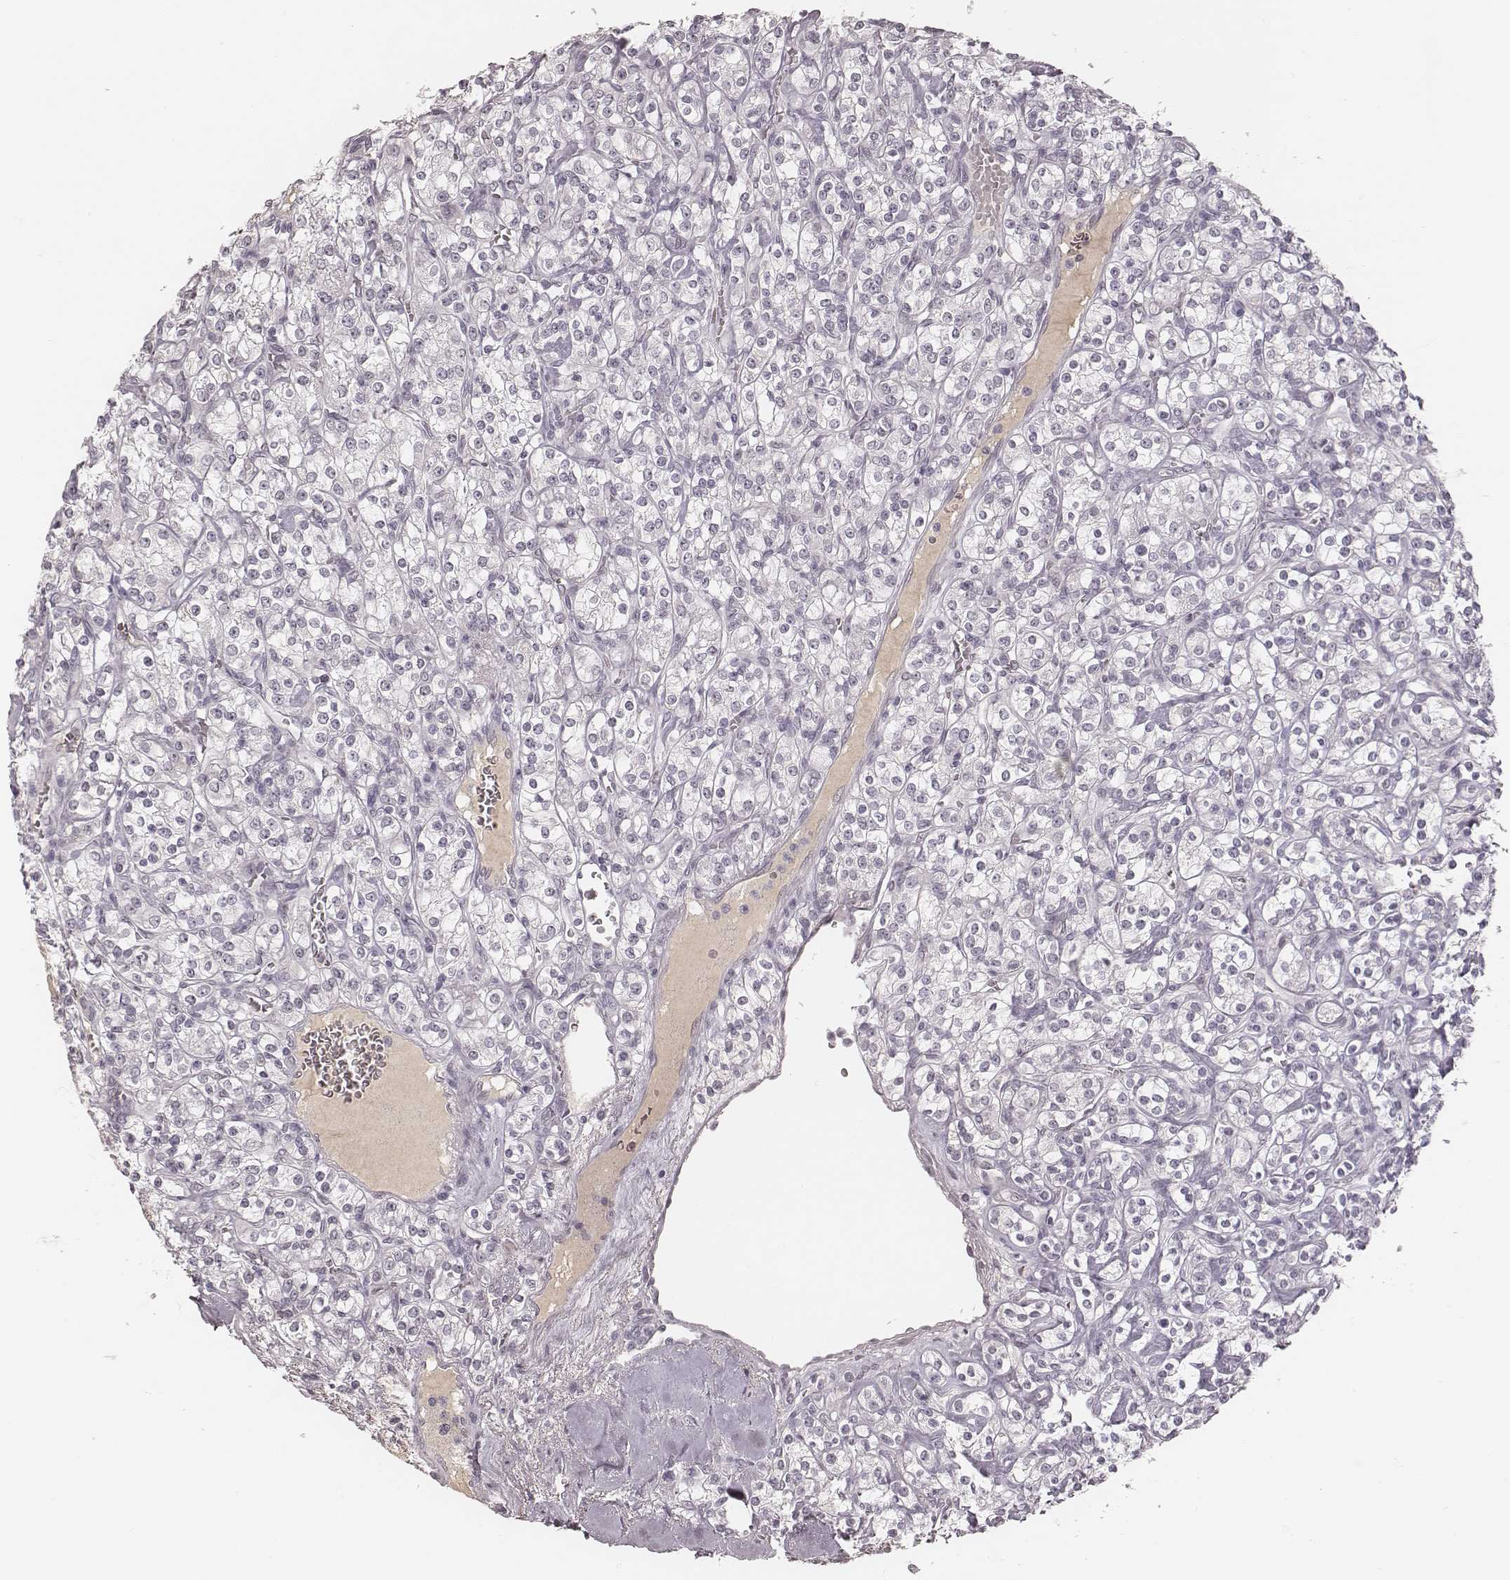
{"staining": {"intensity": "negative", "quantity": "none", "location": "none"}, "tissue": "renal cancer", "cell_type": "Tumor cells", "image_type": "cancer", "snomed": [{"axis": "morphology", "description": "Adenocarcinoma, NOS"}, {"axis": "topography", "description": "Kidney"}], "caption": "Tumor cells show no significant staining in renal cancer.", "gene": "MSX1", "patient": {"sex": "male", "age": 77}}